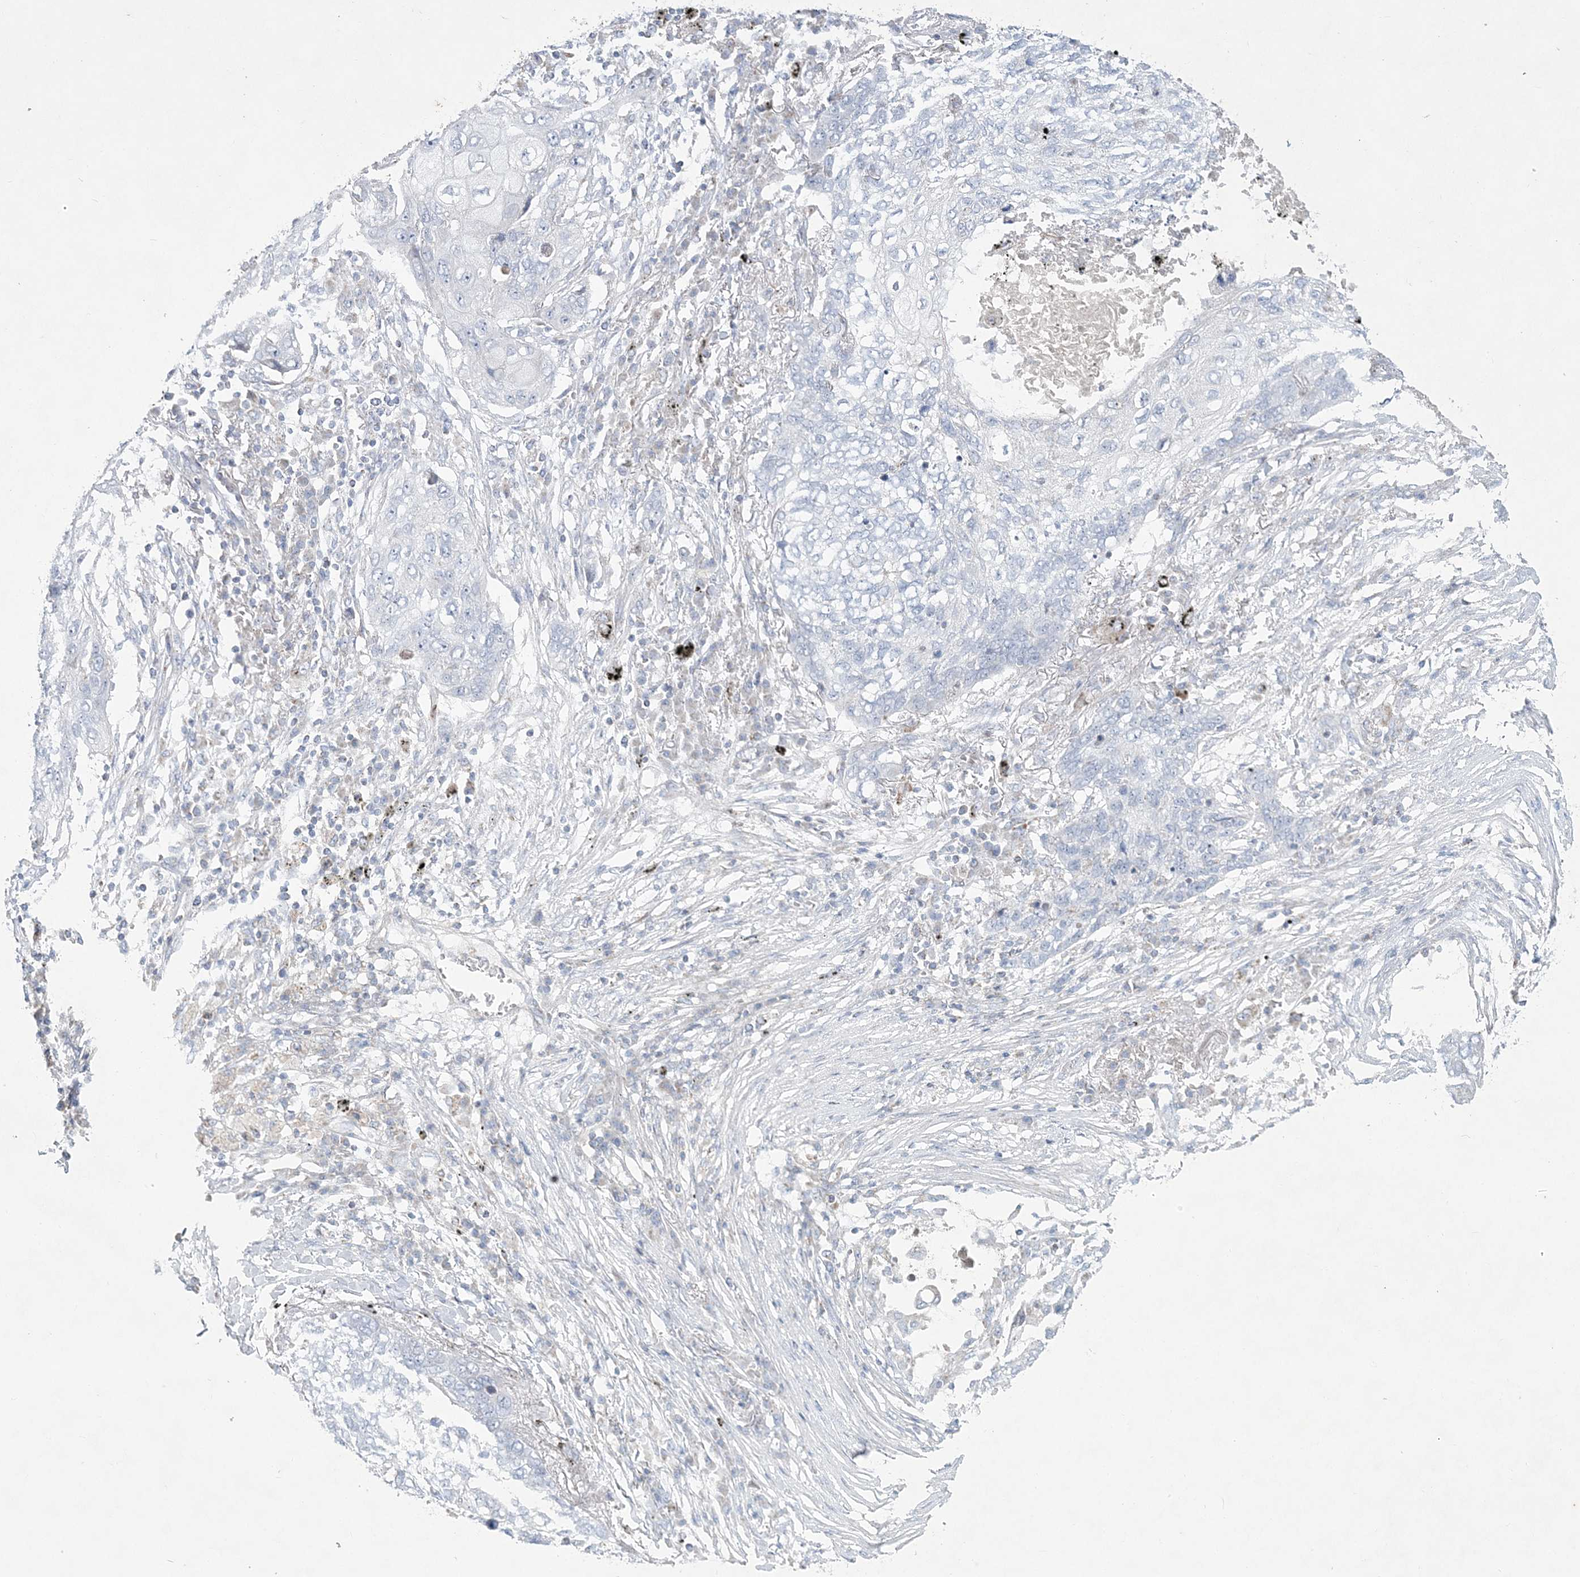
{"staining": {"intensity": "negative", "quantity": "none", "location": "none"}, "tissue": "lung cancer", "cell_type": "Tumor cells", "image_type": "cancer", "snomed": [{"axis": "morphology", "description": "Squamous cell carcinoma, NOS"}, {"axis": "topography", "description": "Lung"}], "caption": "Immunohistochemistry (IHC) histopathology image of squamous cell carcinoma (lung) stained for a protein (brown), which shows no expression in tumor cells.", "gene": "TBC1D7", "patient": {"sex": "female", "age": 63}}